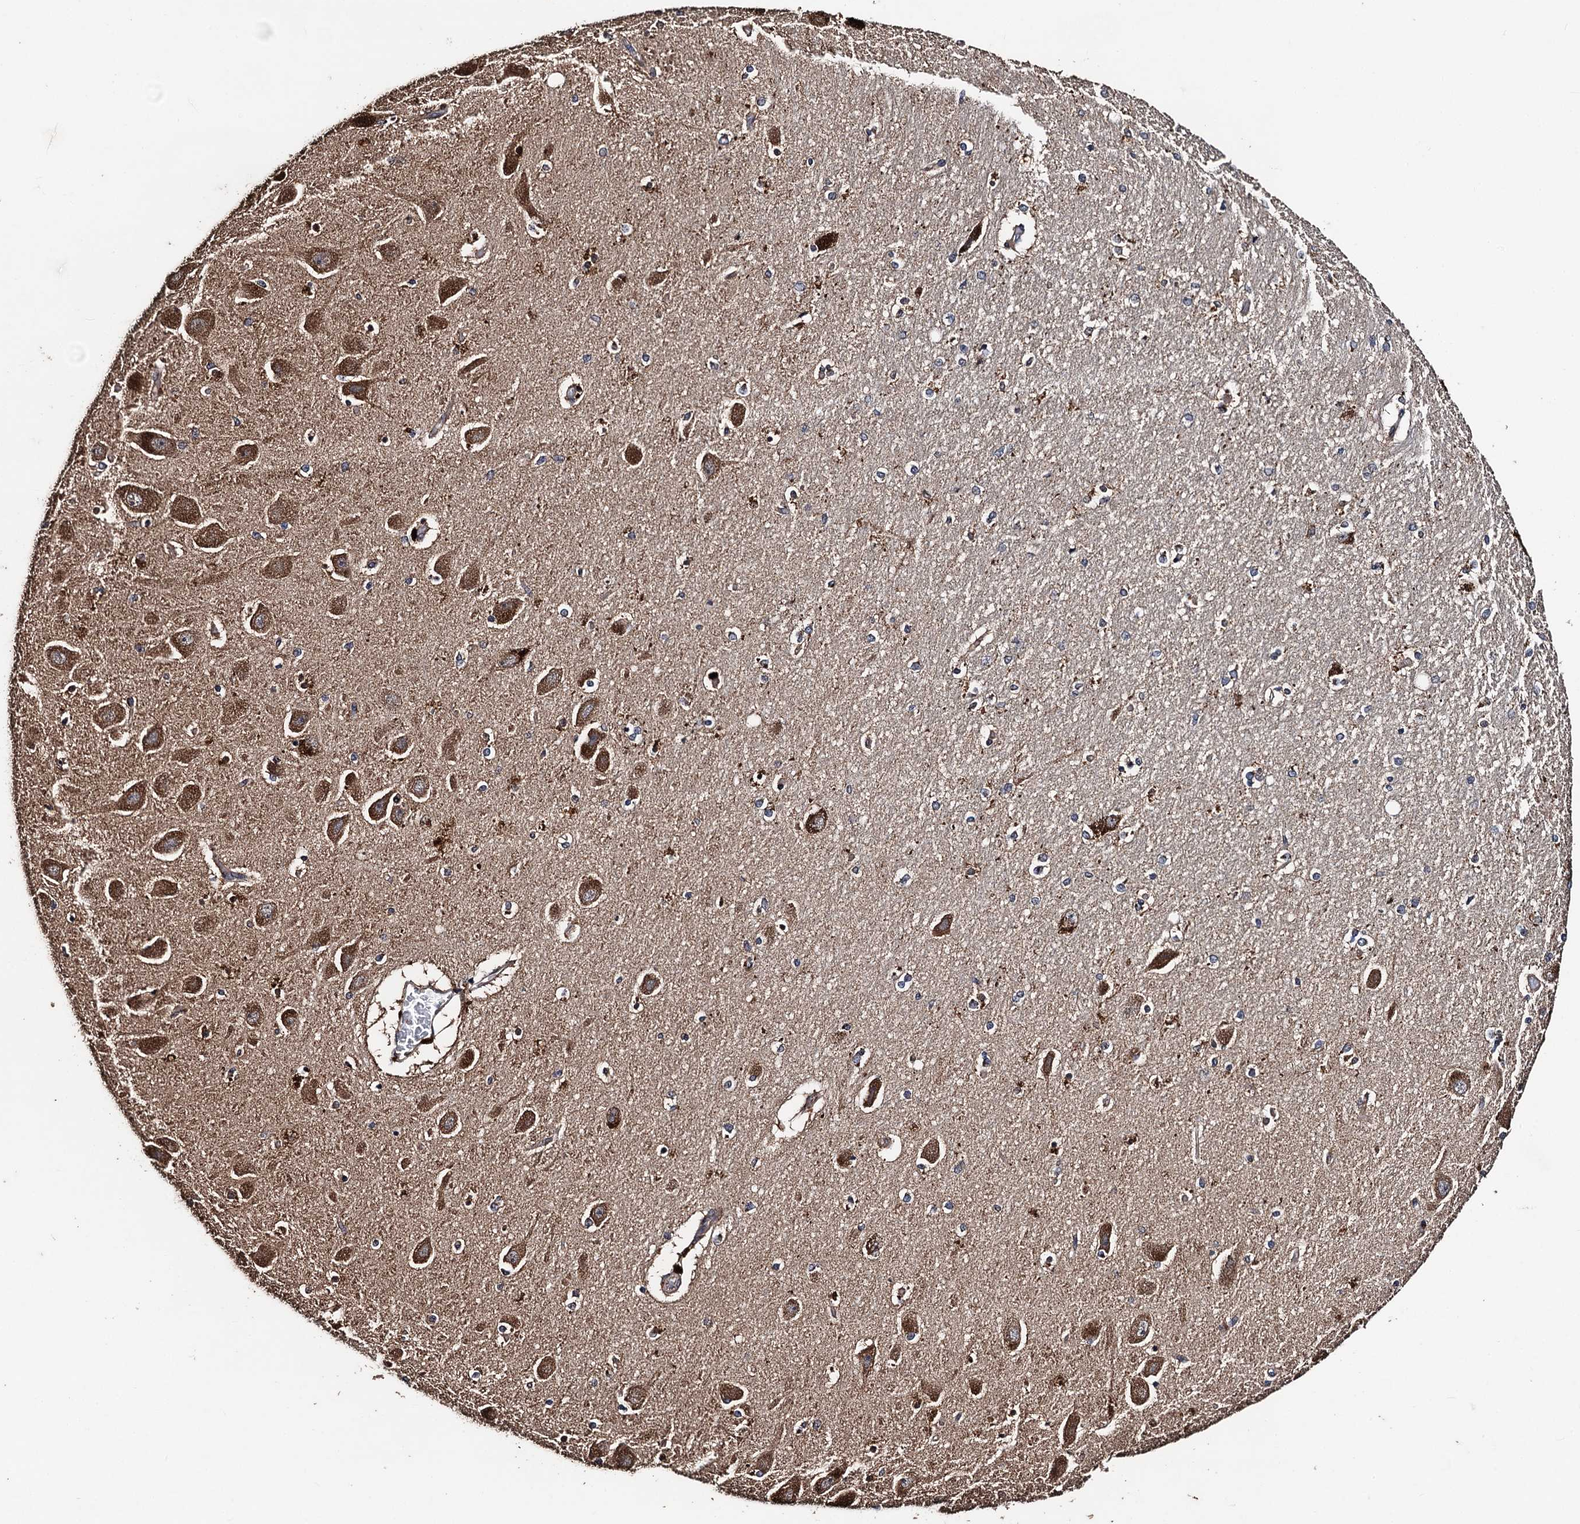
{"staining": {"intensity": "moderate", "quantity": "<25%", "location": "cytoplasmic/membranous"}, "tissue": "hippocampus", "cell_type": "Glial cells", "image_type": "normal", "snomed": [{"axis": "morphology", "description": "Normal tissue, NOS"}, {"axis": "topography", "description": "Hippocampus"}], "caption": "Immunohistochemistry of normal hippocampus exhibits low levels of moderate cytoplasmic/membranous staining in about <25% of glial cells.", "gene": "PPTC7", "patient": {"sex": "female", "age": 54}}